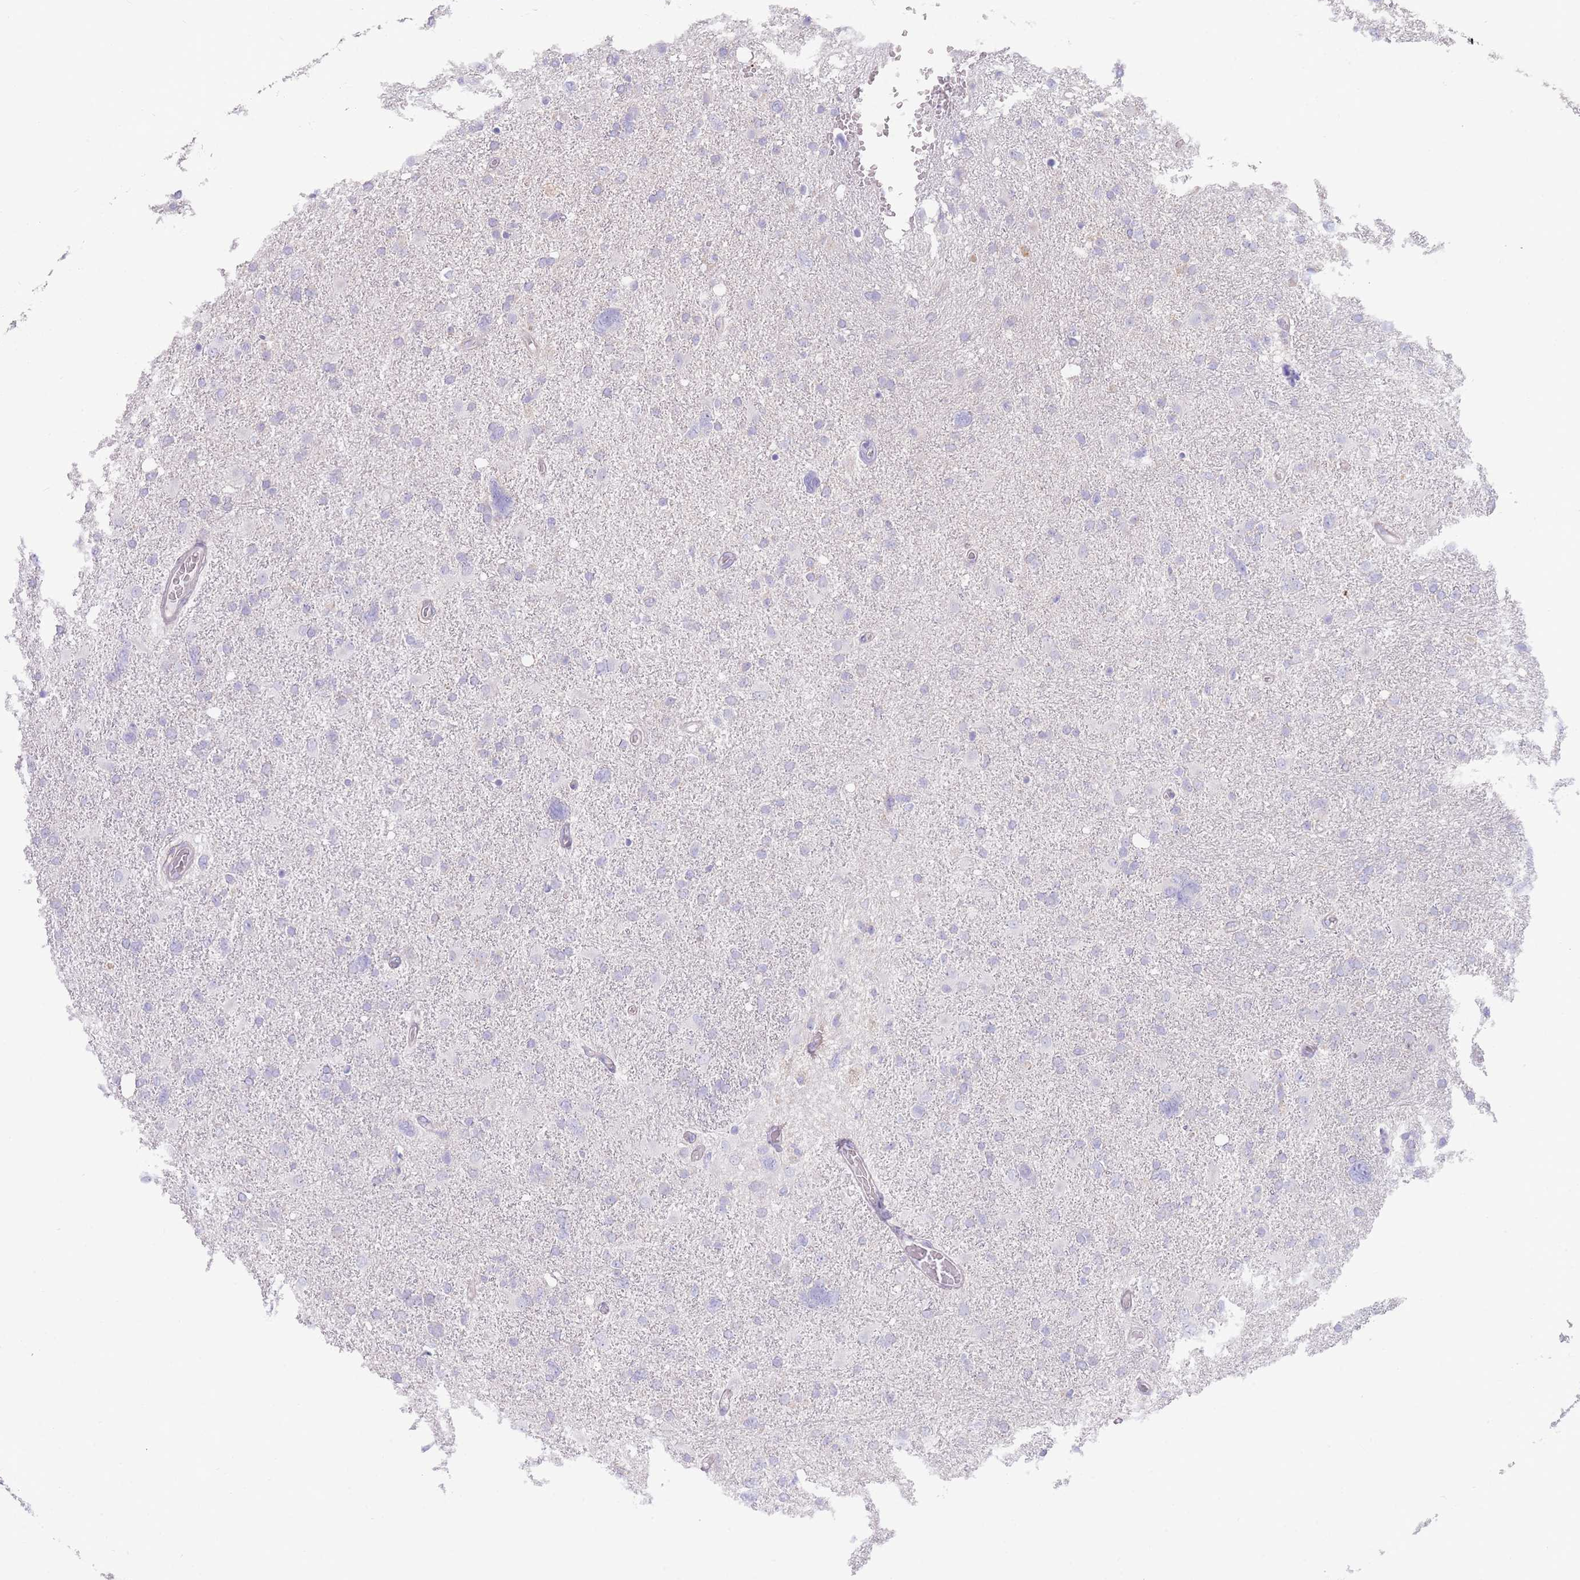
{"staining": {"intensity": "negative", "quantity": "none", "location": "none"}, "tissue": "glioma", "cell_type": "Tumor cells", "image_type": "cancer", "snomed": [{"axis": "morphology", "description": "Glioma, malignant, High grade"}, {"axis": "topography", "description": "Brain"}], "caption": "DAB immunohistochemical staining of glioma displays no significant staining in tumor cells.", "gene": "CCDC149", "patient": {"sex": "male", "age": 61}}